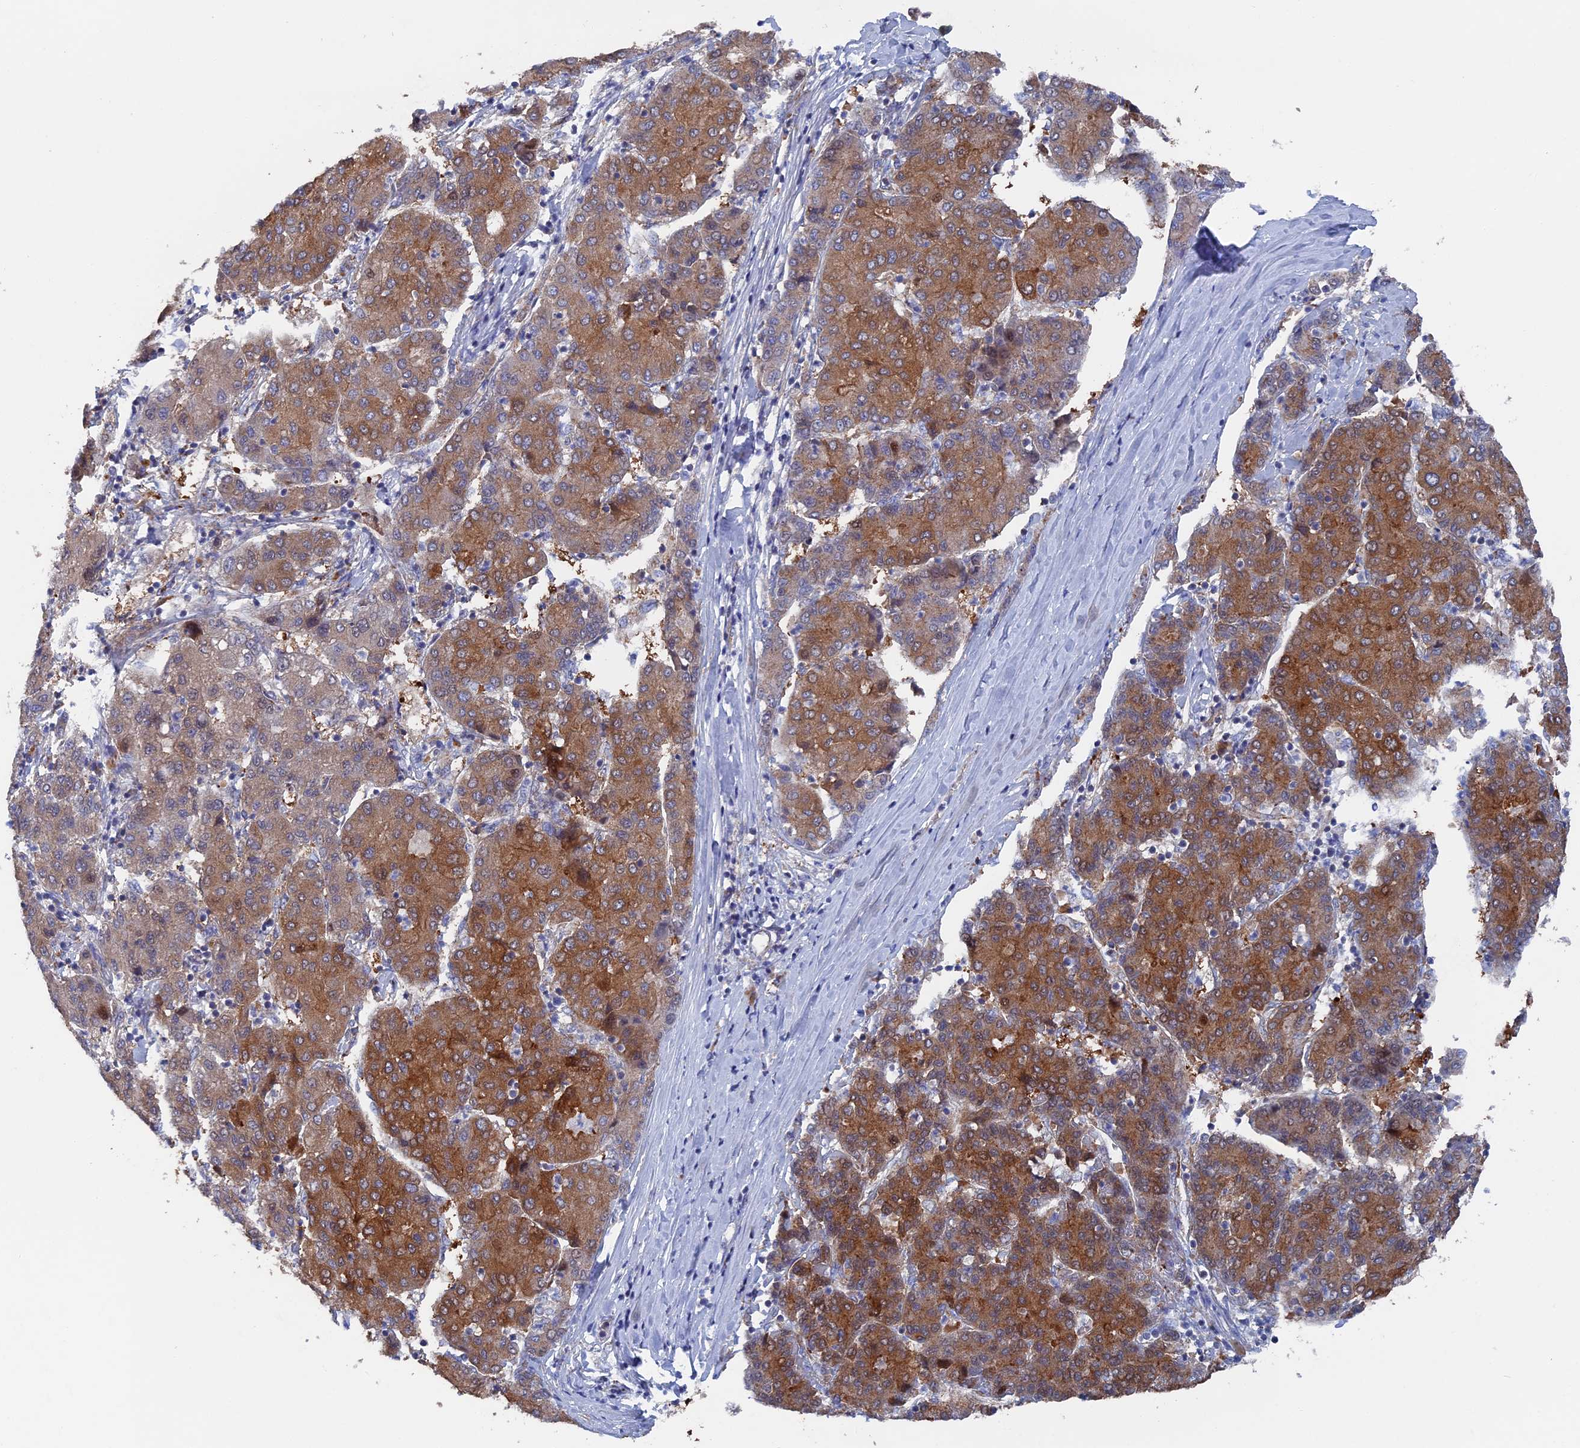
{"staining": {"intensity": "moderate", "quantity": ">75%", "location": "cytoplasmic/membranous"}, "tissue": "liver cancer", "cell_type": "Tumor cells", "image_type": "cancer", "snomed": [{"axis": "morphology", "description": "Carcinoma, Hepatocellular, NOS"}, {"axis": "topography", "description": "Liver"}], "caption": "IHC micrograph of hepatocellular carcinoma (liver) stained for a protein (brown), which displays medium levels of moderate cytoplasmic/membranous staining in about >75% of tumor cells.", "gene": "SMG9", "patient": {"sex": "male", "age": 65}}